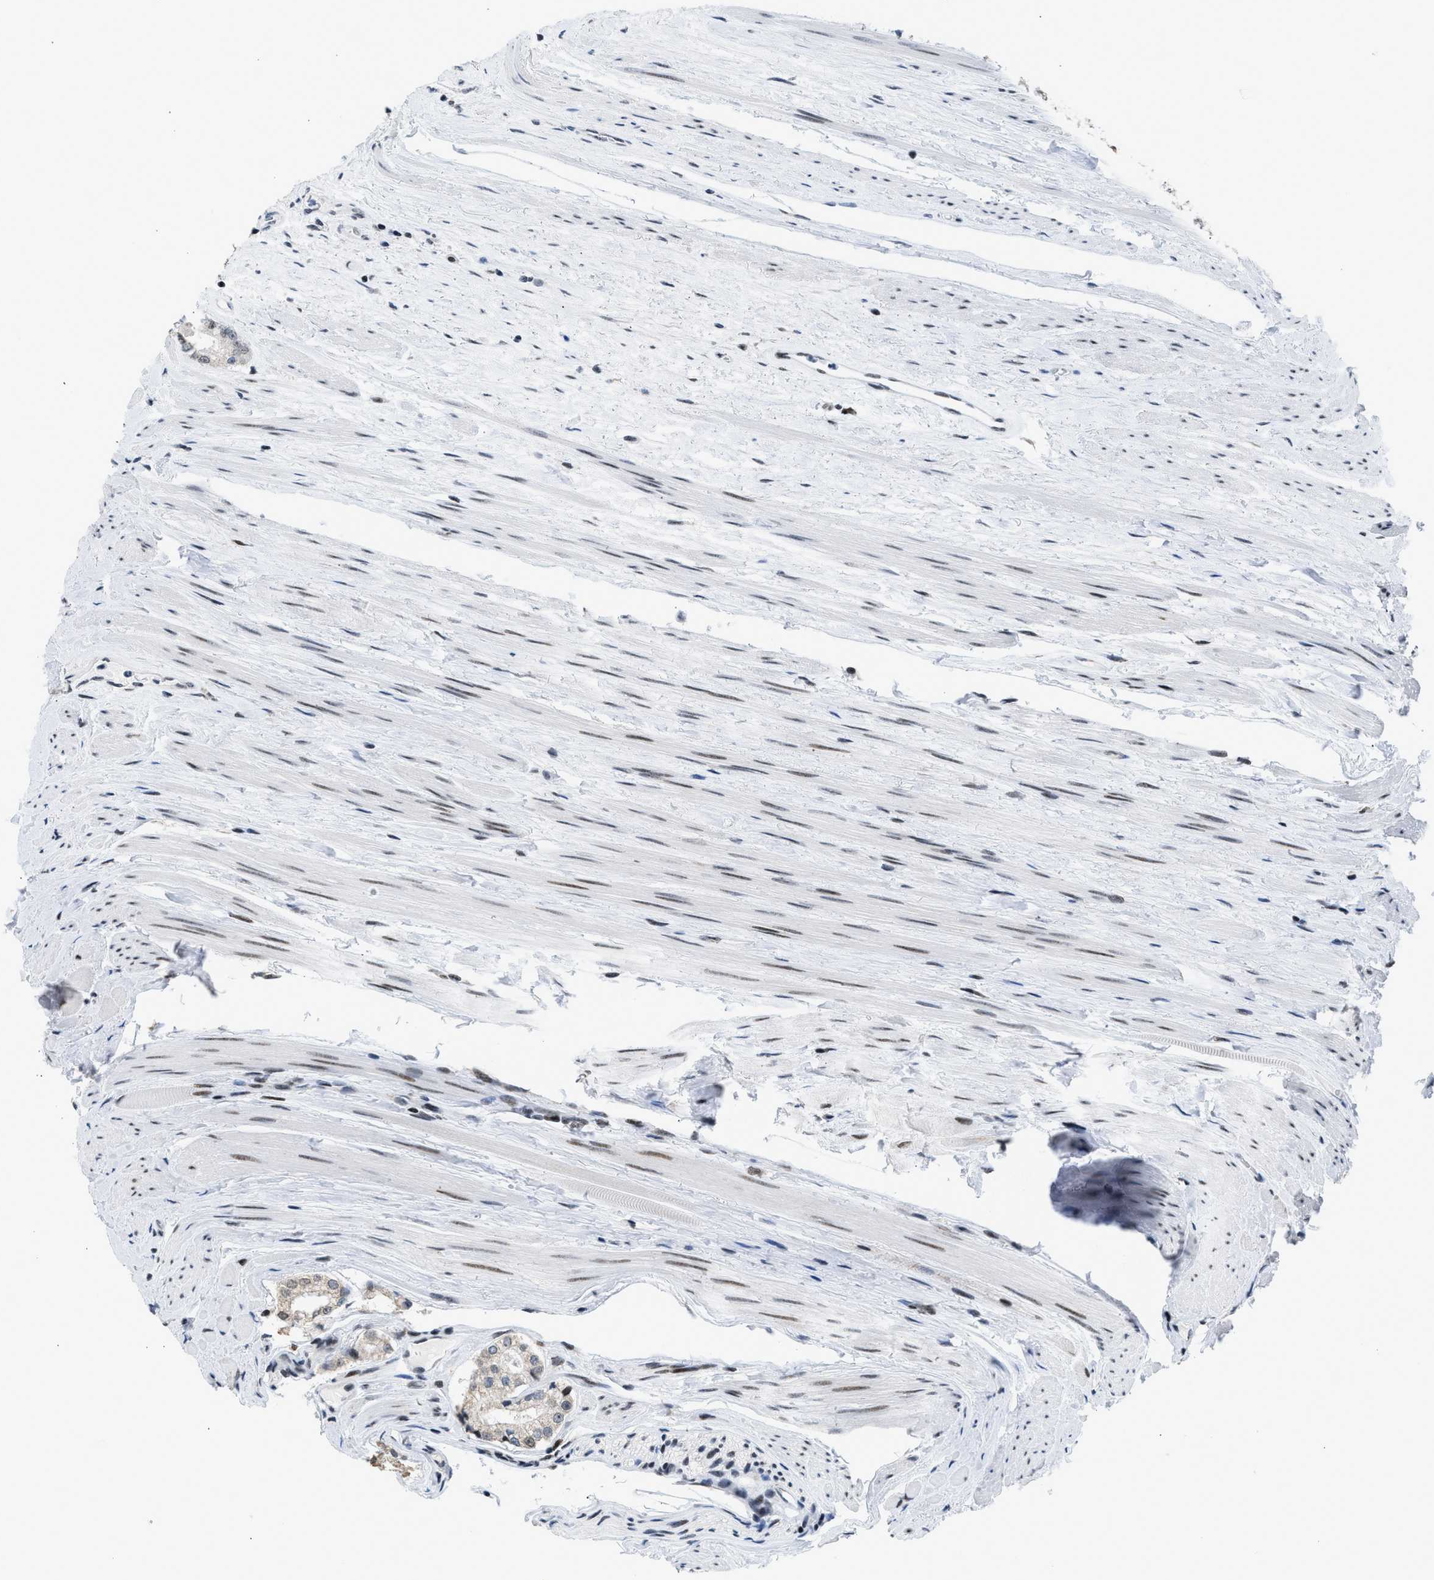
{"staining": {"intensity": "weak", "quantity": "<25%", "location": "nuclear"}, "tissue": "prostate cancer", "cell_type": "Tumor cells", "image_type": "cancer", "snomed": [{"axis": "morphology", "description": "Adenocarcinoma, Low grade"}, {"axis": "topography", "description": "Prostate"}], "caption": "The IHC histopathology image has no significant staining in tumor cells of prostate adenocarcinoma (low-grade) tissue. Brightfield microscopy of immunohistochemistry (IHC) stained with DAB (3,3'-diaminobenzidine) (brown) and hematoxylin (blue), captured at high magnification.", "gene": "TERF2IP", "patient": {"sex": "male", "age": 70}}